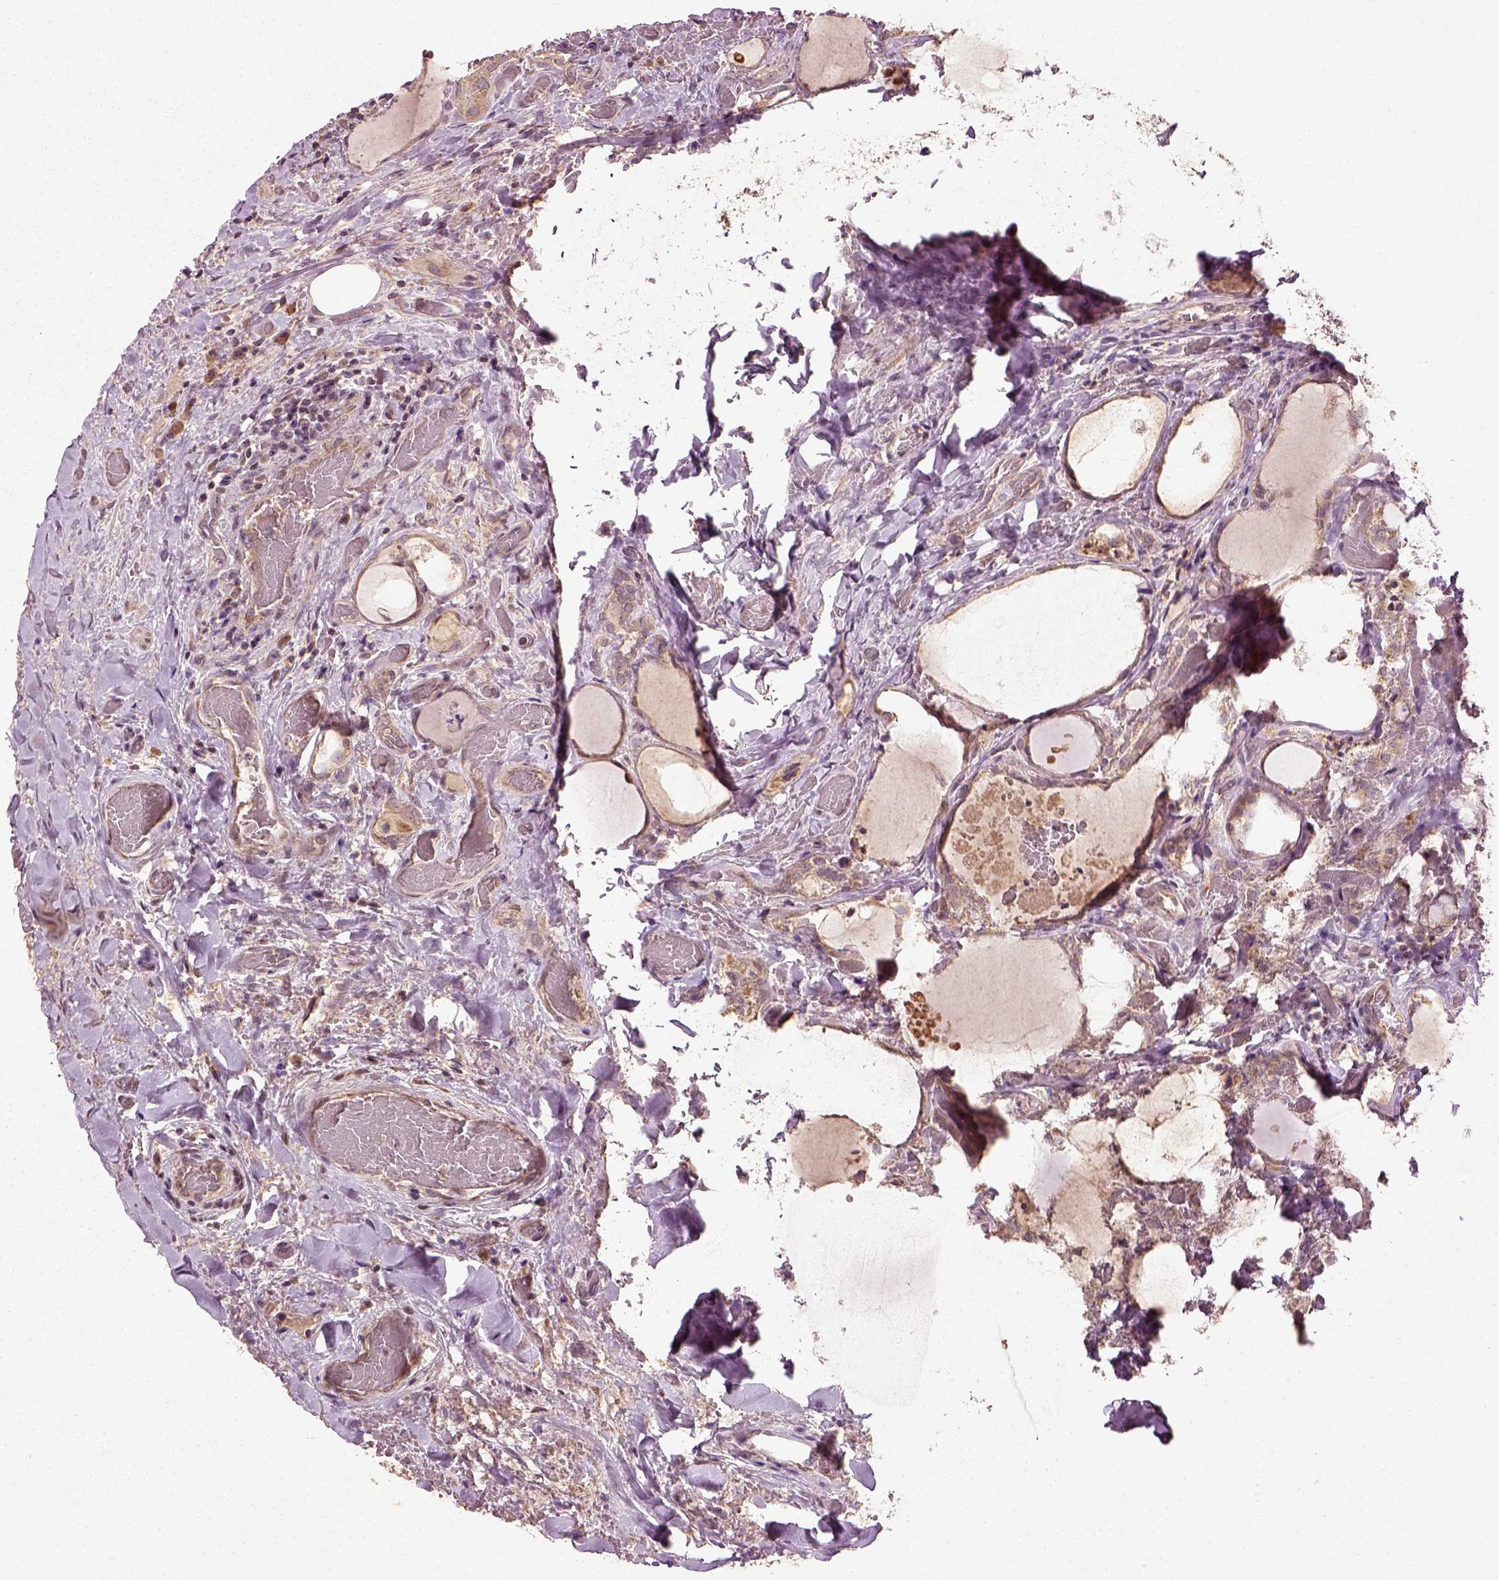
{"staining": {"intensity": "weak", "quantity": ">75%", "location": "cytoplasmic/membranous"}, "tissue": "thyroid cancer", "cell_type": "Tumor cells", "image_type": "cancer", "snomed": [{"axis": "morphology", "description": "Papillary adenocarcinoma, NOS"}, {"axis": "topography", "description": "Thyroid gland"}], "caption": "Protein expression analysis of thyroid cancer reveals weak cytoplasmic/membranous expression in about >75% of tumor cells. (DAB IHC, brown staining for protein, blue staining for nuclei).", "gene": "ERV3-1", "patient": {"sex": "female", "age": 39}}